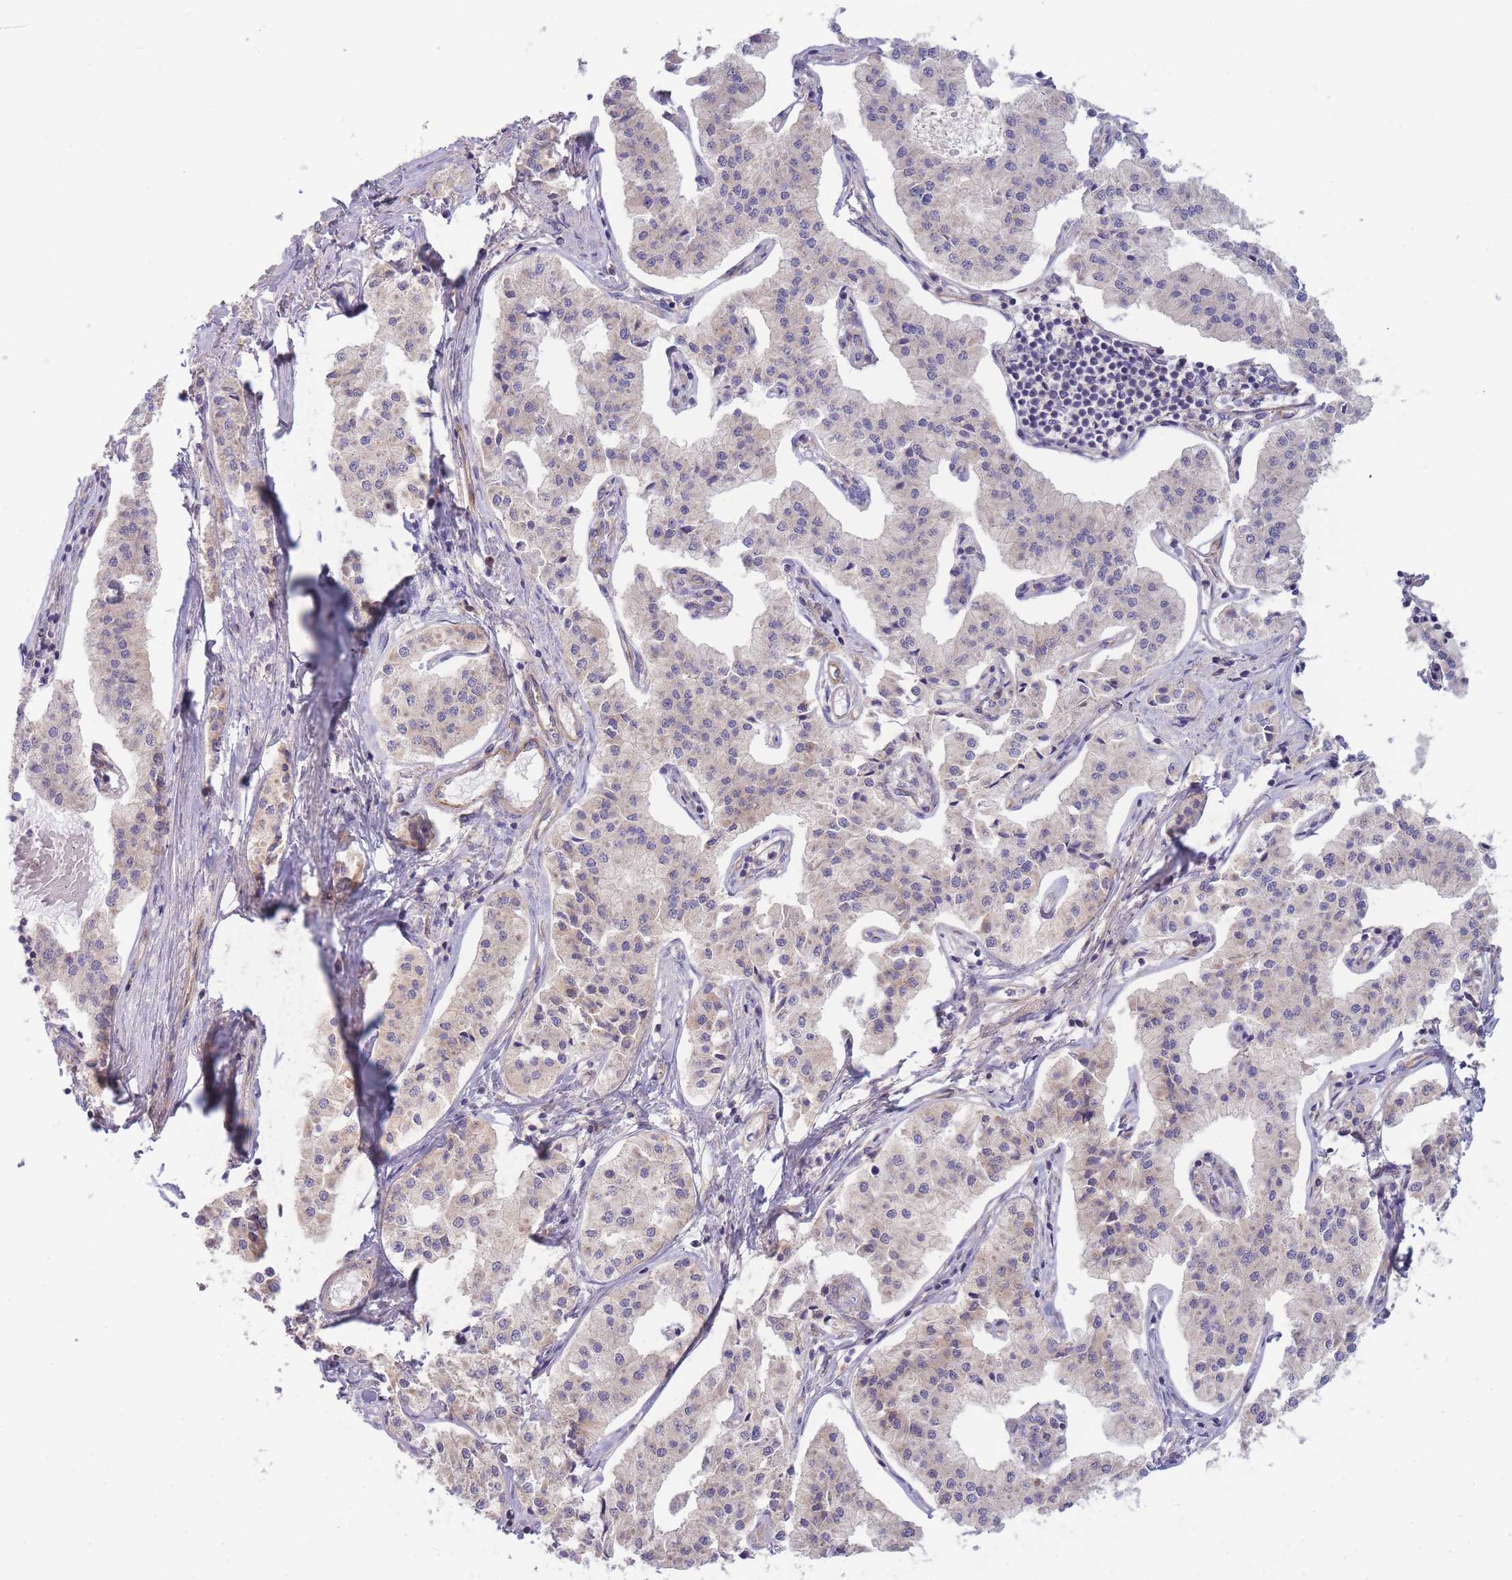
{"staining": {"intensity": "negative", "quantity": "none", "location": "none"}, "tissue": "pancreatic cancer", "cell_type": "Tumor cells", "image_type": "cancer", "snomed": [{"axis": "morphology", "description": "Adenocarcinoma, NOS"}, {"axis": "topography", "description": "Pancreas"}], "caption": "Image shows no significant protein positivity in tumor cells of pancreatic cancer (adenocarcinoma). The staining was performed using DAB to visualize the protein expression in brown, while the nuclei were stained in blue with hematoxylin (Magnification: 20x).", "gene": "NDUFAF5", "patient": {"sex": "female", "age": 50}}